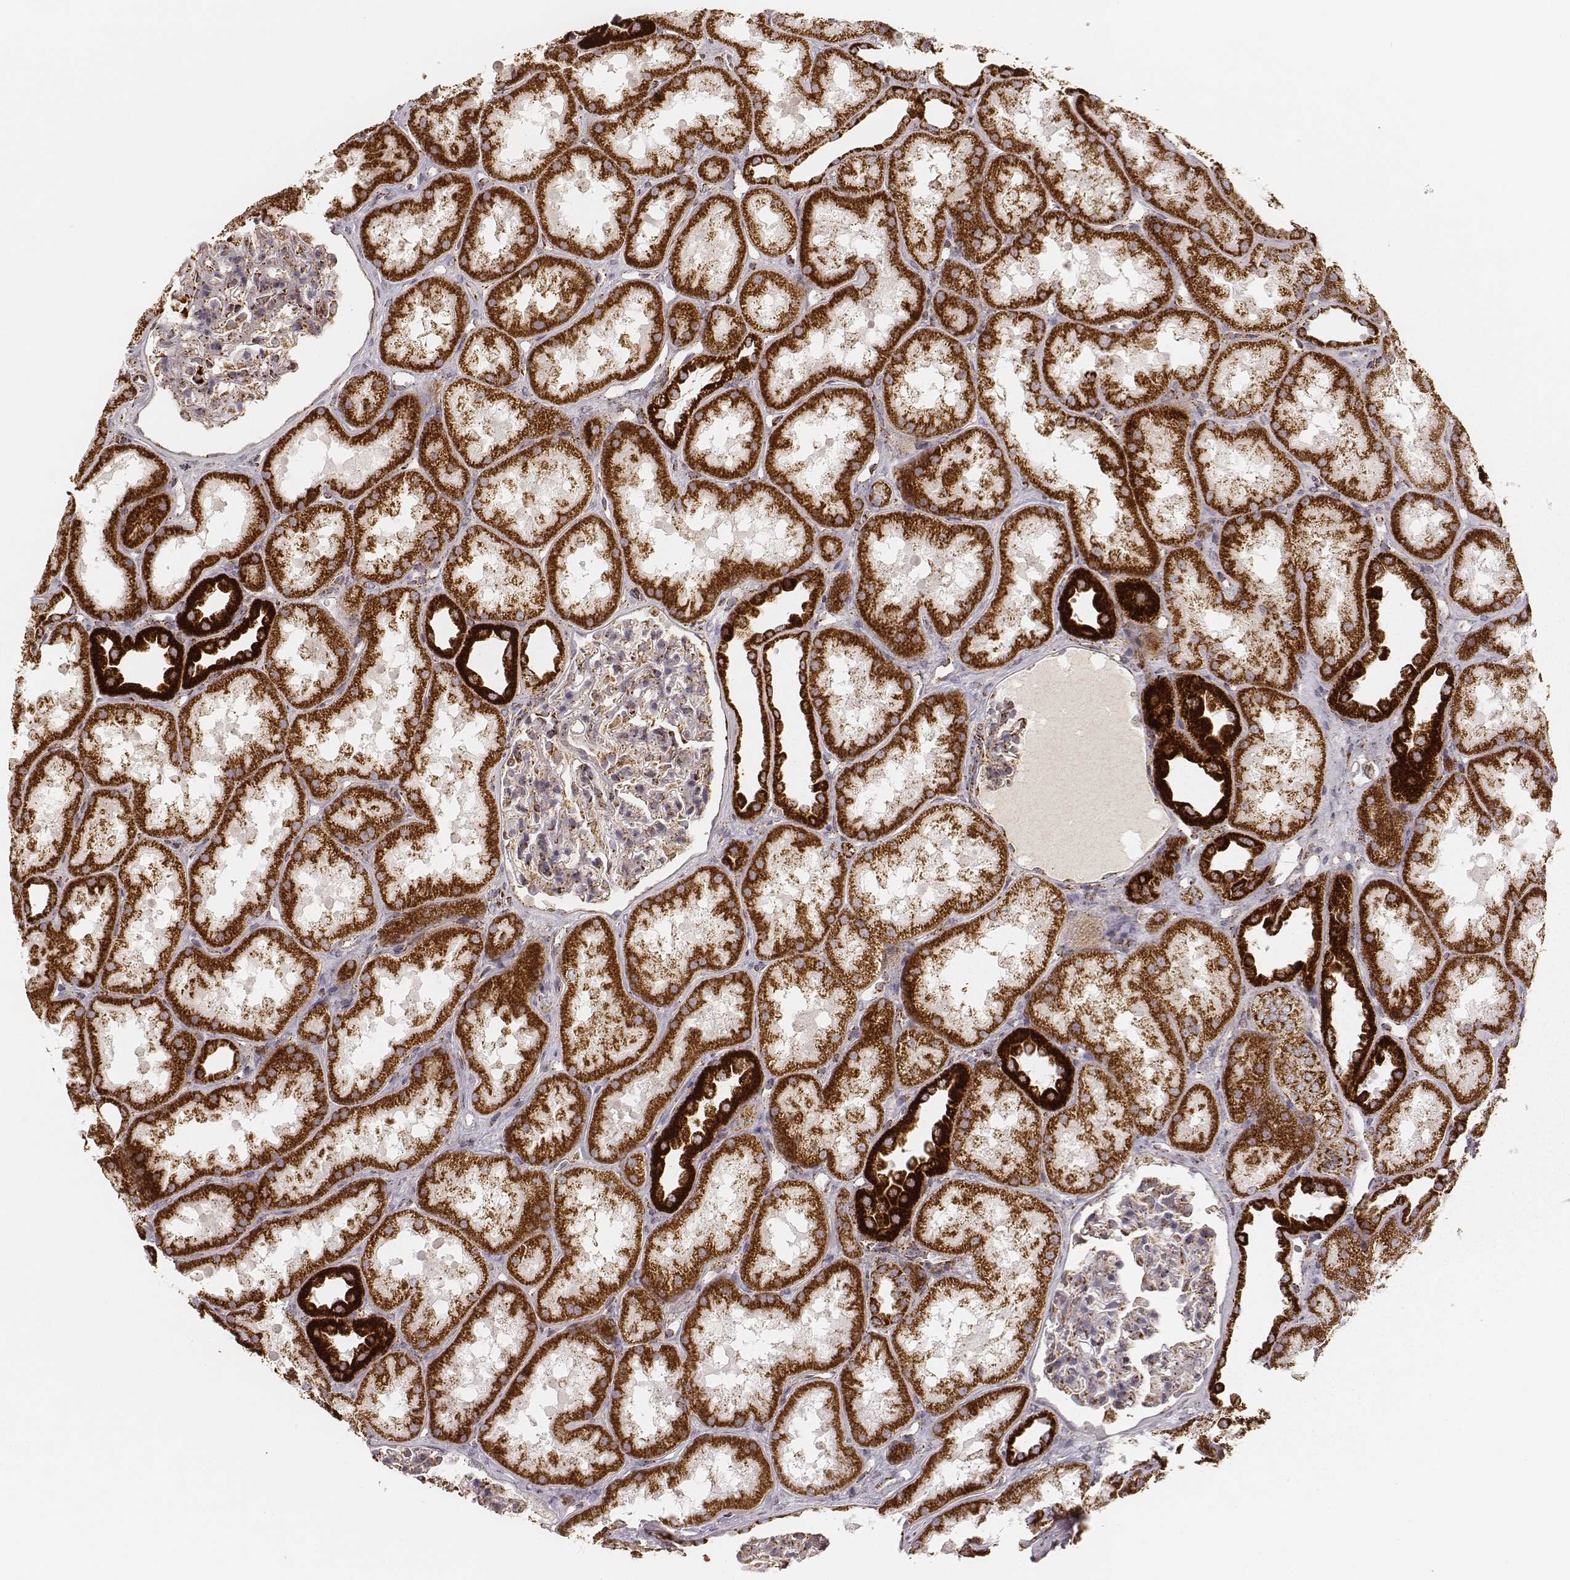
{"staining": {"intensity": "strong", "quantity": "25%-75%", "location": "cytoplasmic/membranous"}, "tissue": "kidney", "cell_type": "Cells in glomeruli", "image_type": "normal", "snomed": [{"axis": "morphology", "description": "Normal tissue, NOS"}, {"axis": "topography", "description": "Kidney"}], "caption": "High-magnification brightfield microscopy of unremarkable kidney stained with DAB (brown) and counterstained with hematoxylin (blue). cells in glomeruli exhibit strong cytoplasmic/membranous positivity is present in approximately25%-75% of cells.", "gene": "CS", "patient": {"sex": "male", "age": 61}}